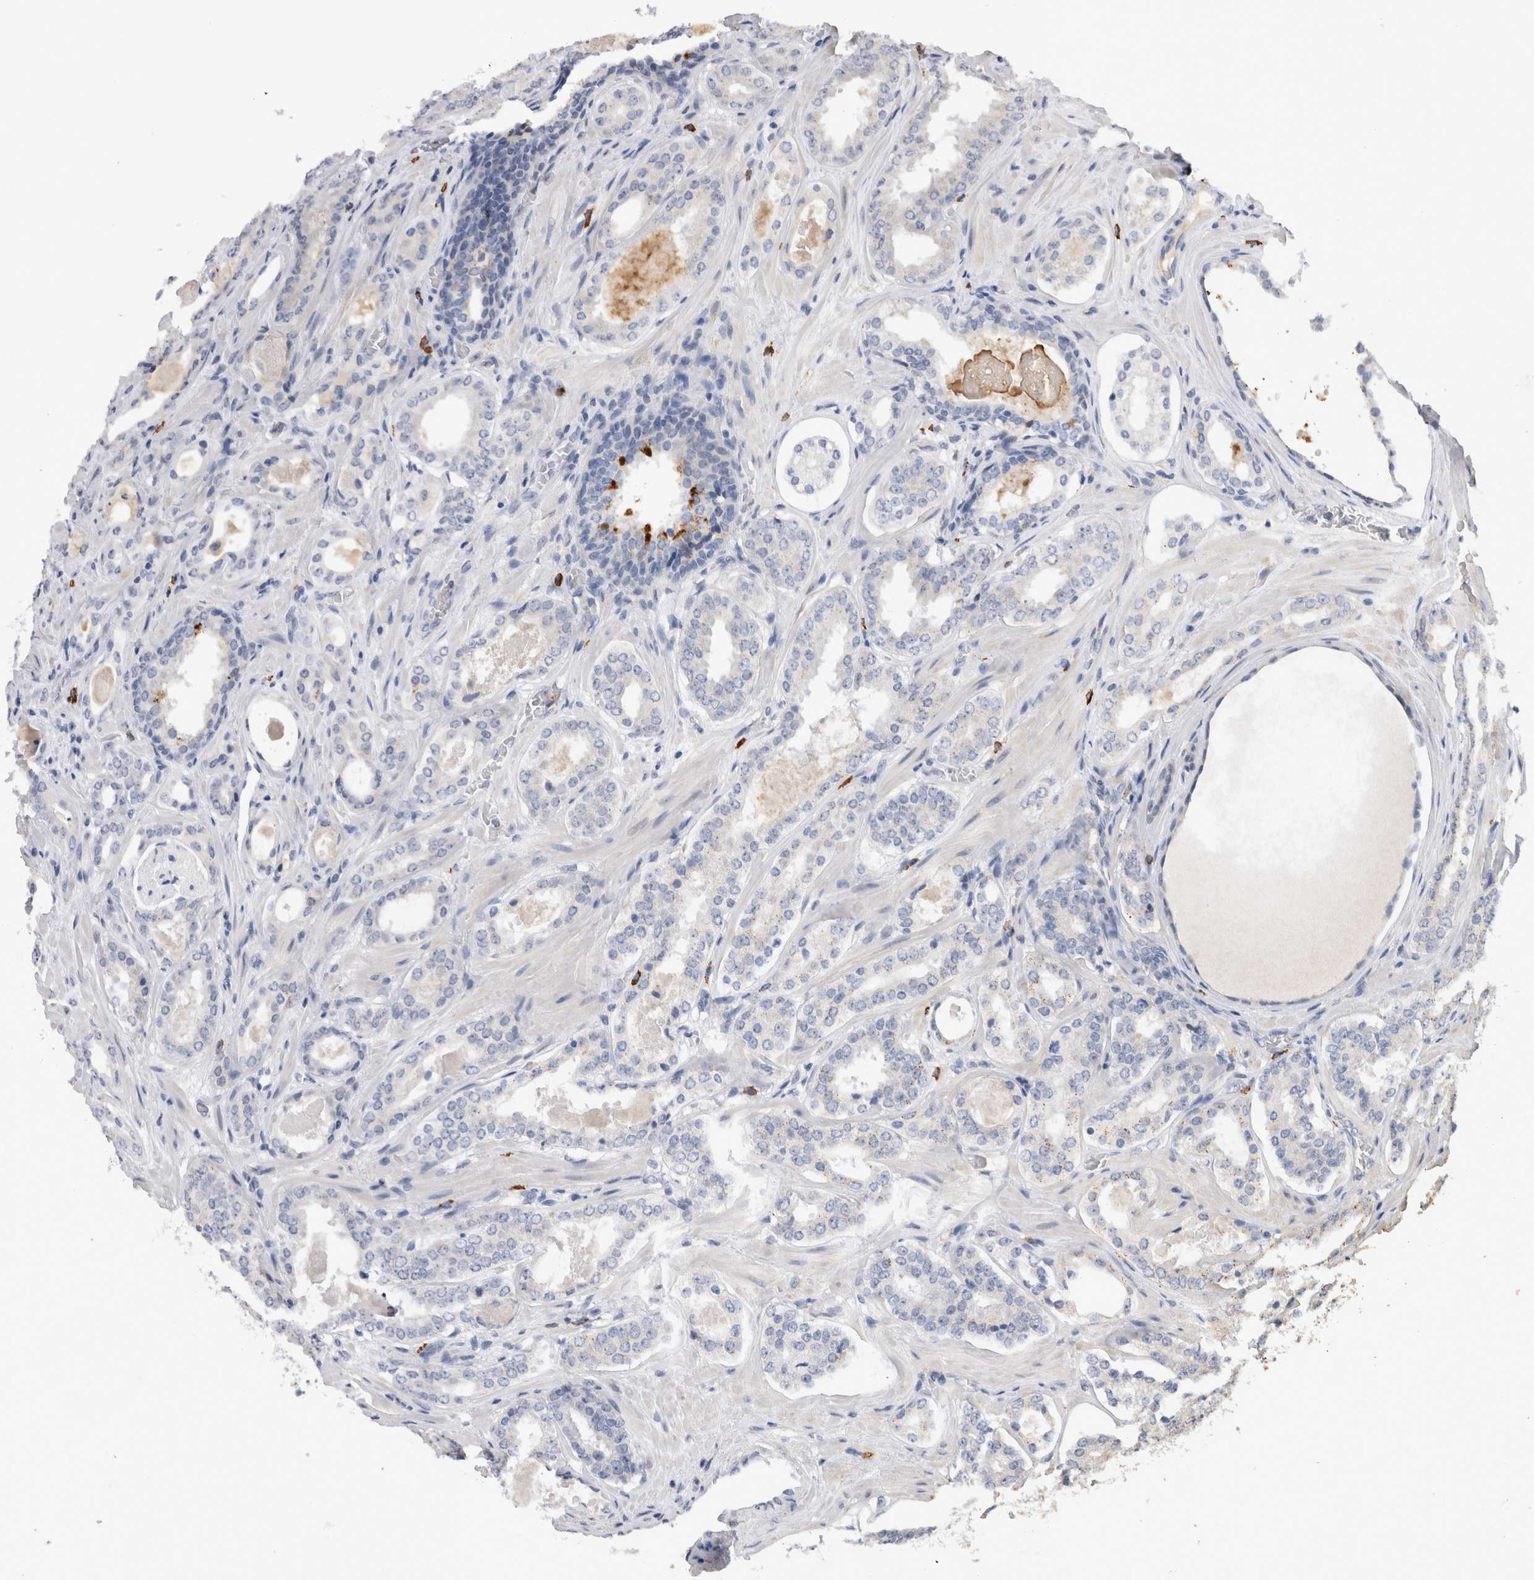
{"staining": {"intensity": "negative", "quantity": "none", "location": "none"}, "tissue": "prostate cancer", "cell_type": "Tumor cells", "image_type": "cancer", "snomed": [{"axis": "morphology", "description": "Adenocarcinoma, High grade"}, {"axis": "topography", "description": "Prostate"}], "caption": "An immunohistochemistry photomicrograph of prostate cancer is shown. There is no staining in tumor cells of prostate cancer.", "gene": "VSIG4", "patient": {"sex": "male", "age": 60}}